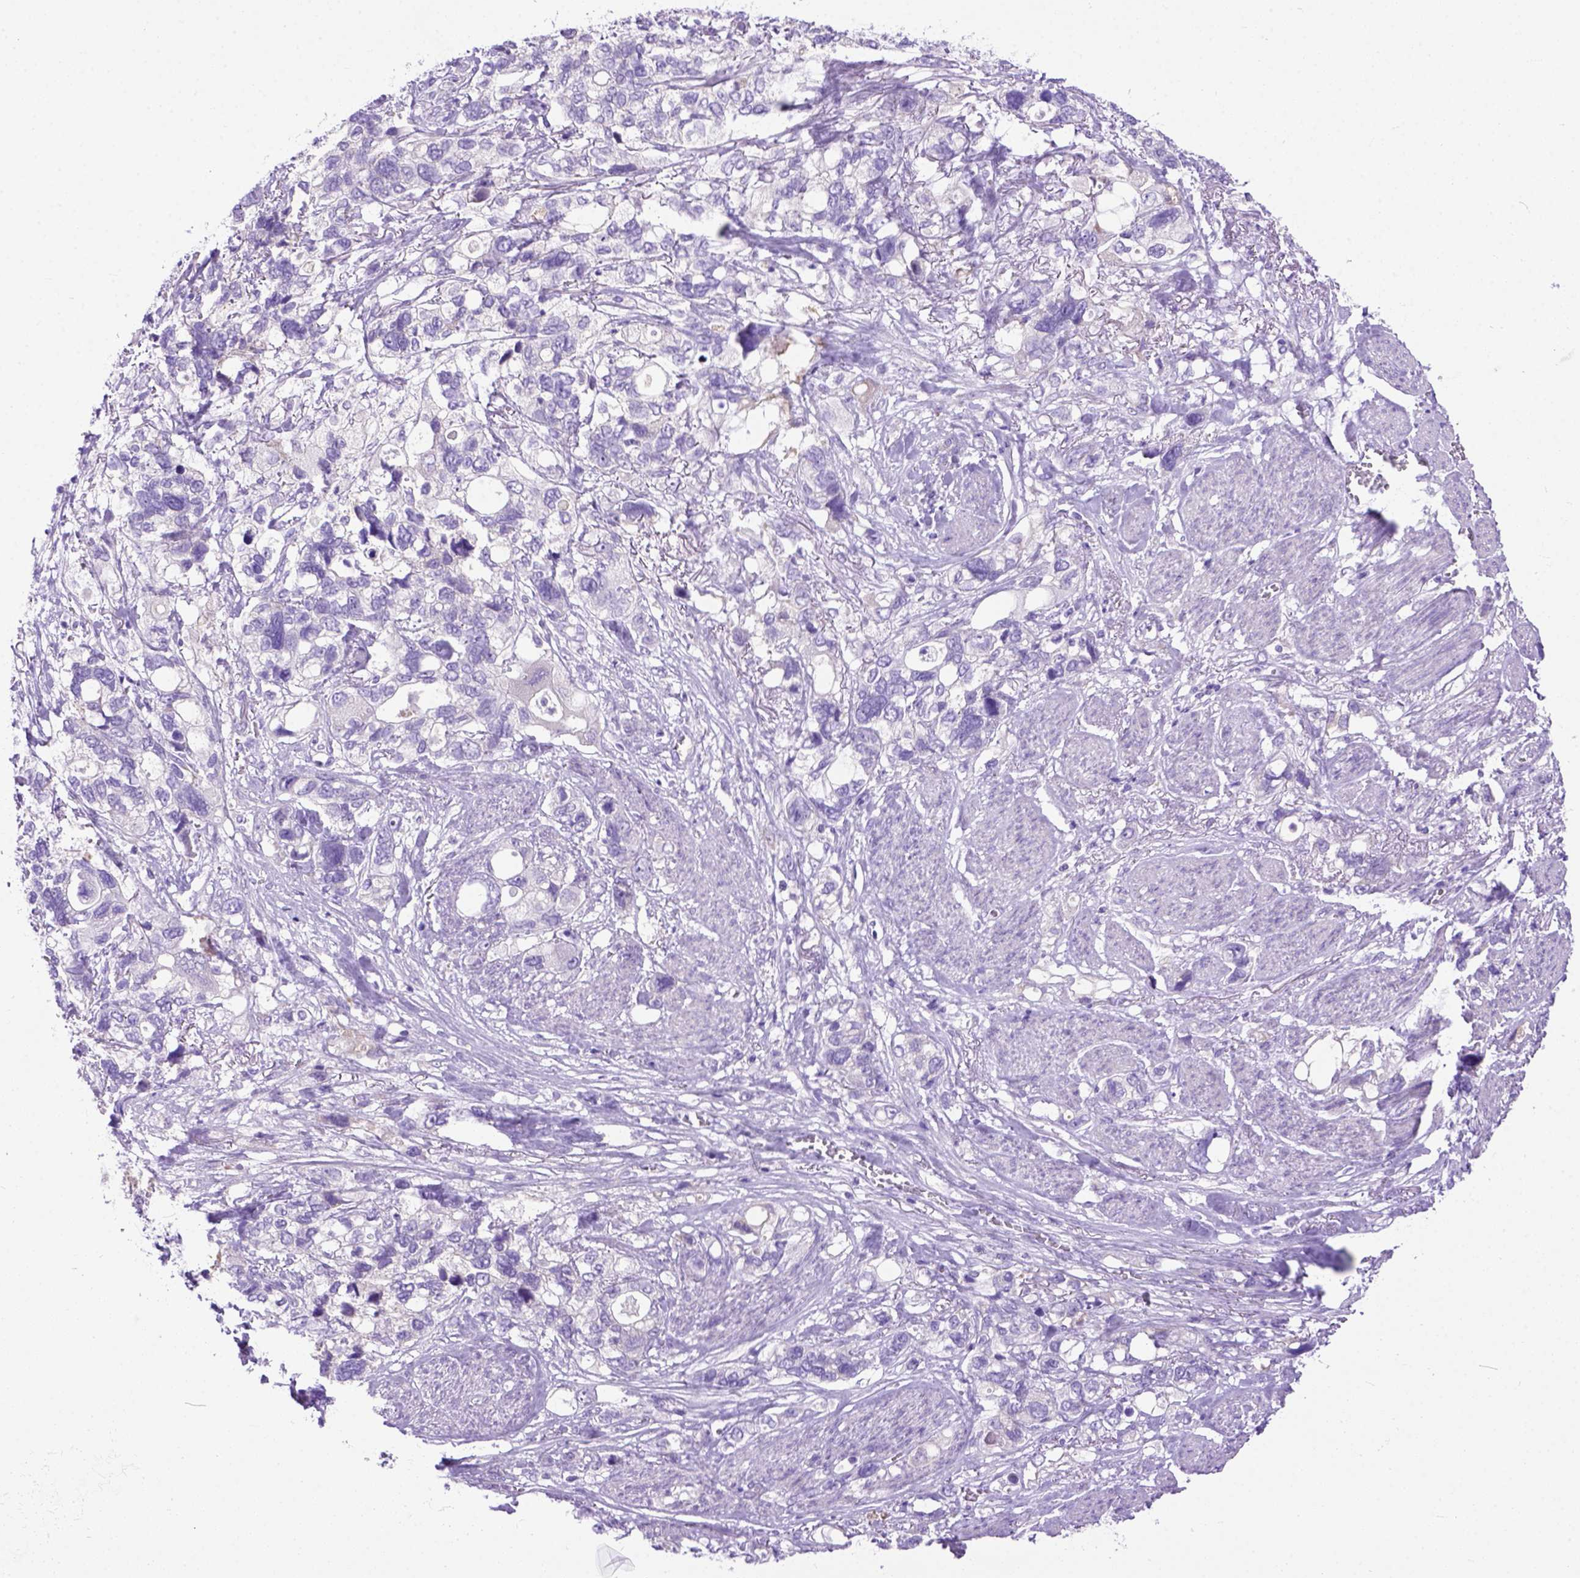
{"staining": {"intensity": "negative", "quantity": "none", "location": "none"}, "tissue": "stomach cancer", "cell_type": "Tumor cells", "image_type": "cancer", "snomed": [{"axis": "morphology", "description": "Adenocarcinoma, NOS"}, {"axis": "topography", "description": "Stomach, upper"}], "caption": "This micrograph is of stomach cancer (adenocarcinoma) stained with IHC to label a protein in brown with the nuclei are counter-stained blue. There is no positivity in tumor cells.", "gene": "ODAD3", "patient": {"sex": "female", "age": 81}}